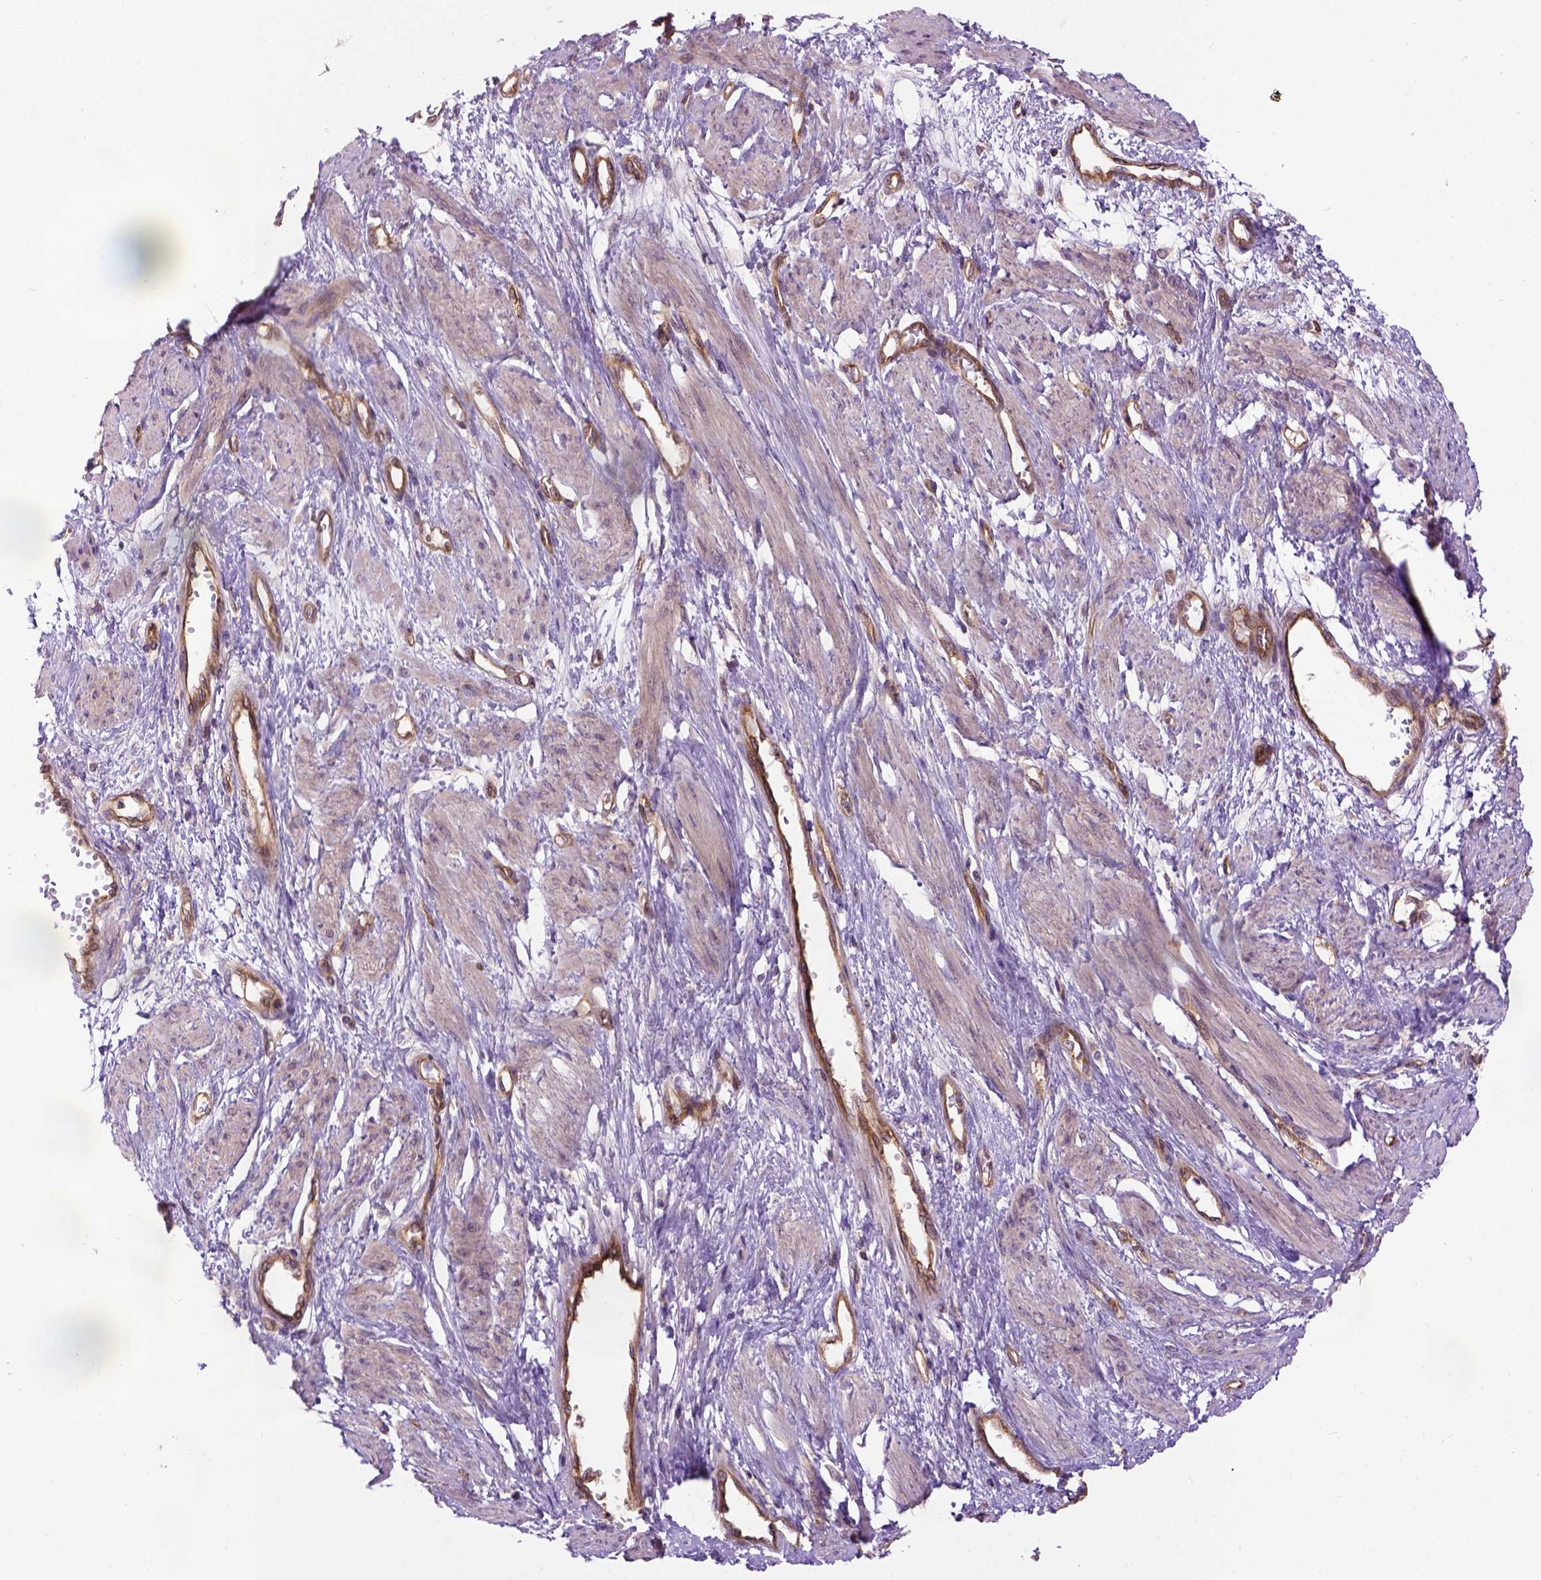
{"staining": {"intensity": "negative", "quantity": "none", "location": "none"}, "tissue": "smooth muscle", "cell_type": "Smooth muscle cells", "image_type": "normal", "snomed": [{"axis": "morphology", "description": "Normal tissue, NOS"}, {"axis": "topography", "description": "Smooth muscle"}, {"axis": "topography", "description": "Uterus"}], "caption": "Immunohistochemistry of unremarkable smooth muscle exhibits no expression in smooth muscle cells.", "gene": "CASKIN2", "patient": {"sex": "female", "age": 39}}